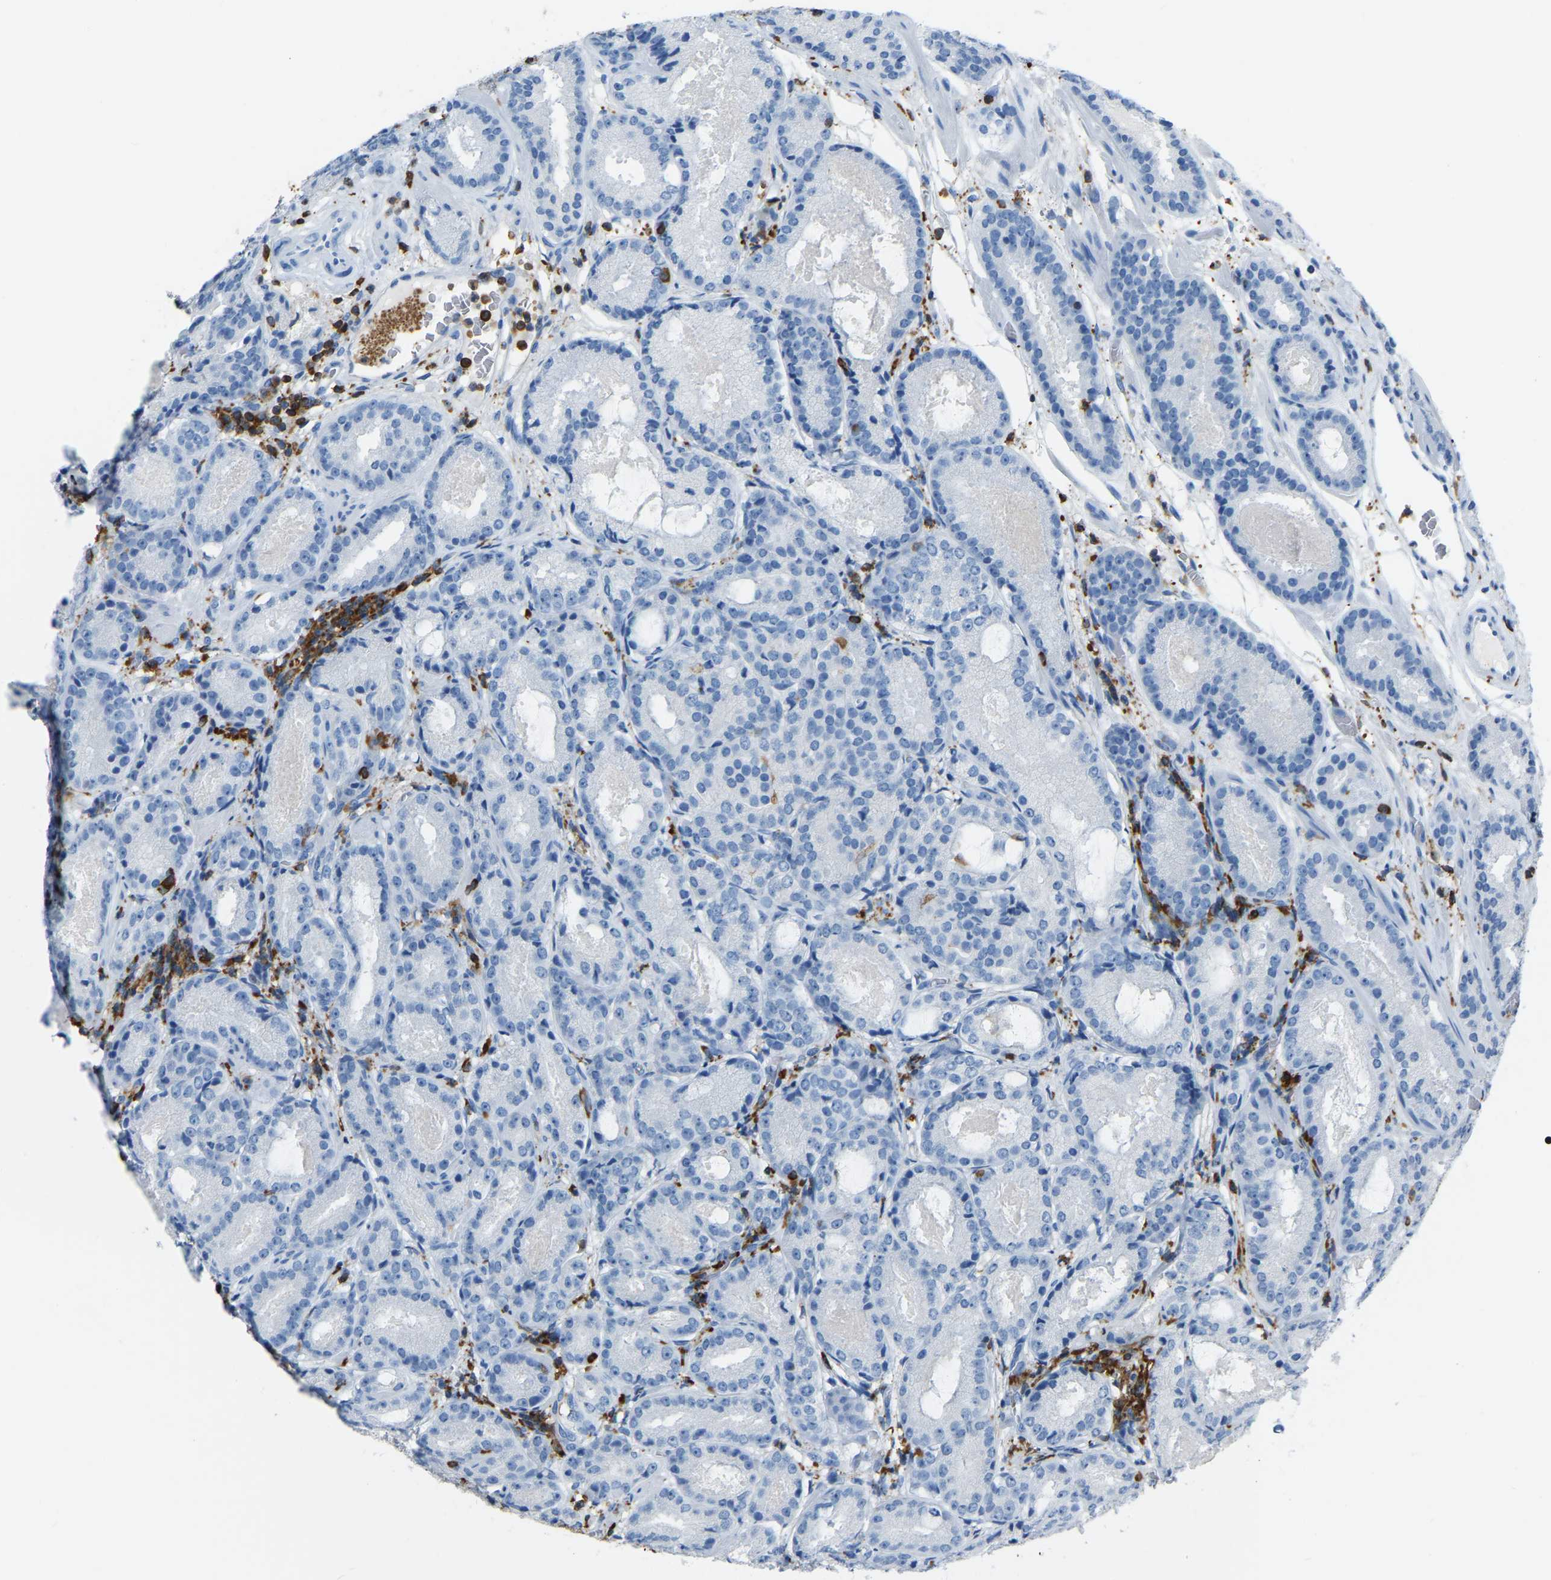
{"staining": {"intensity": "negative", "quantity": "none", "location": "none"}, "tissue": "prostate cancer", "cell_type": "Tumor cells", "image_type": "cancer", "snomed": [{"axis": "morphology", "description": "Adenocarcinoma, Low grade"}, {"axis": "topography", "description": "Prostate"}], "caption": "Immunohistochemistry photomicrograph of neoplastic tissue: prostate cancer stained with DAB reveals no significant protein staining in tumor cells.", "gene": "ARHGAP45", "patient": {"sex": "male", "age": 69}}